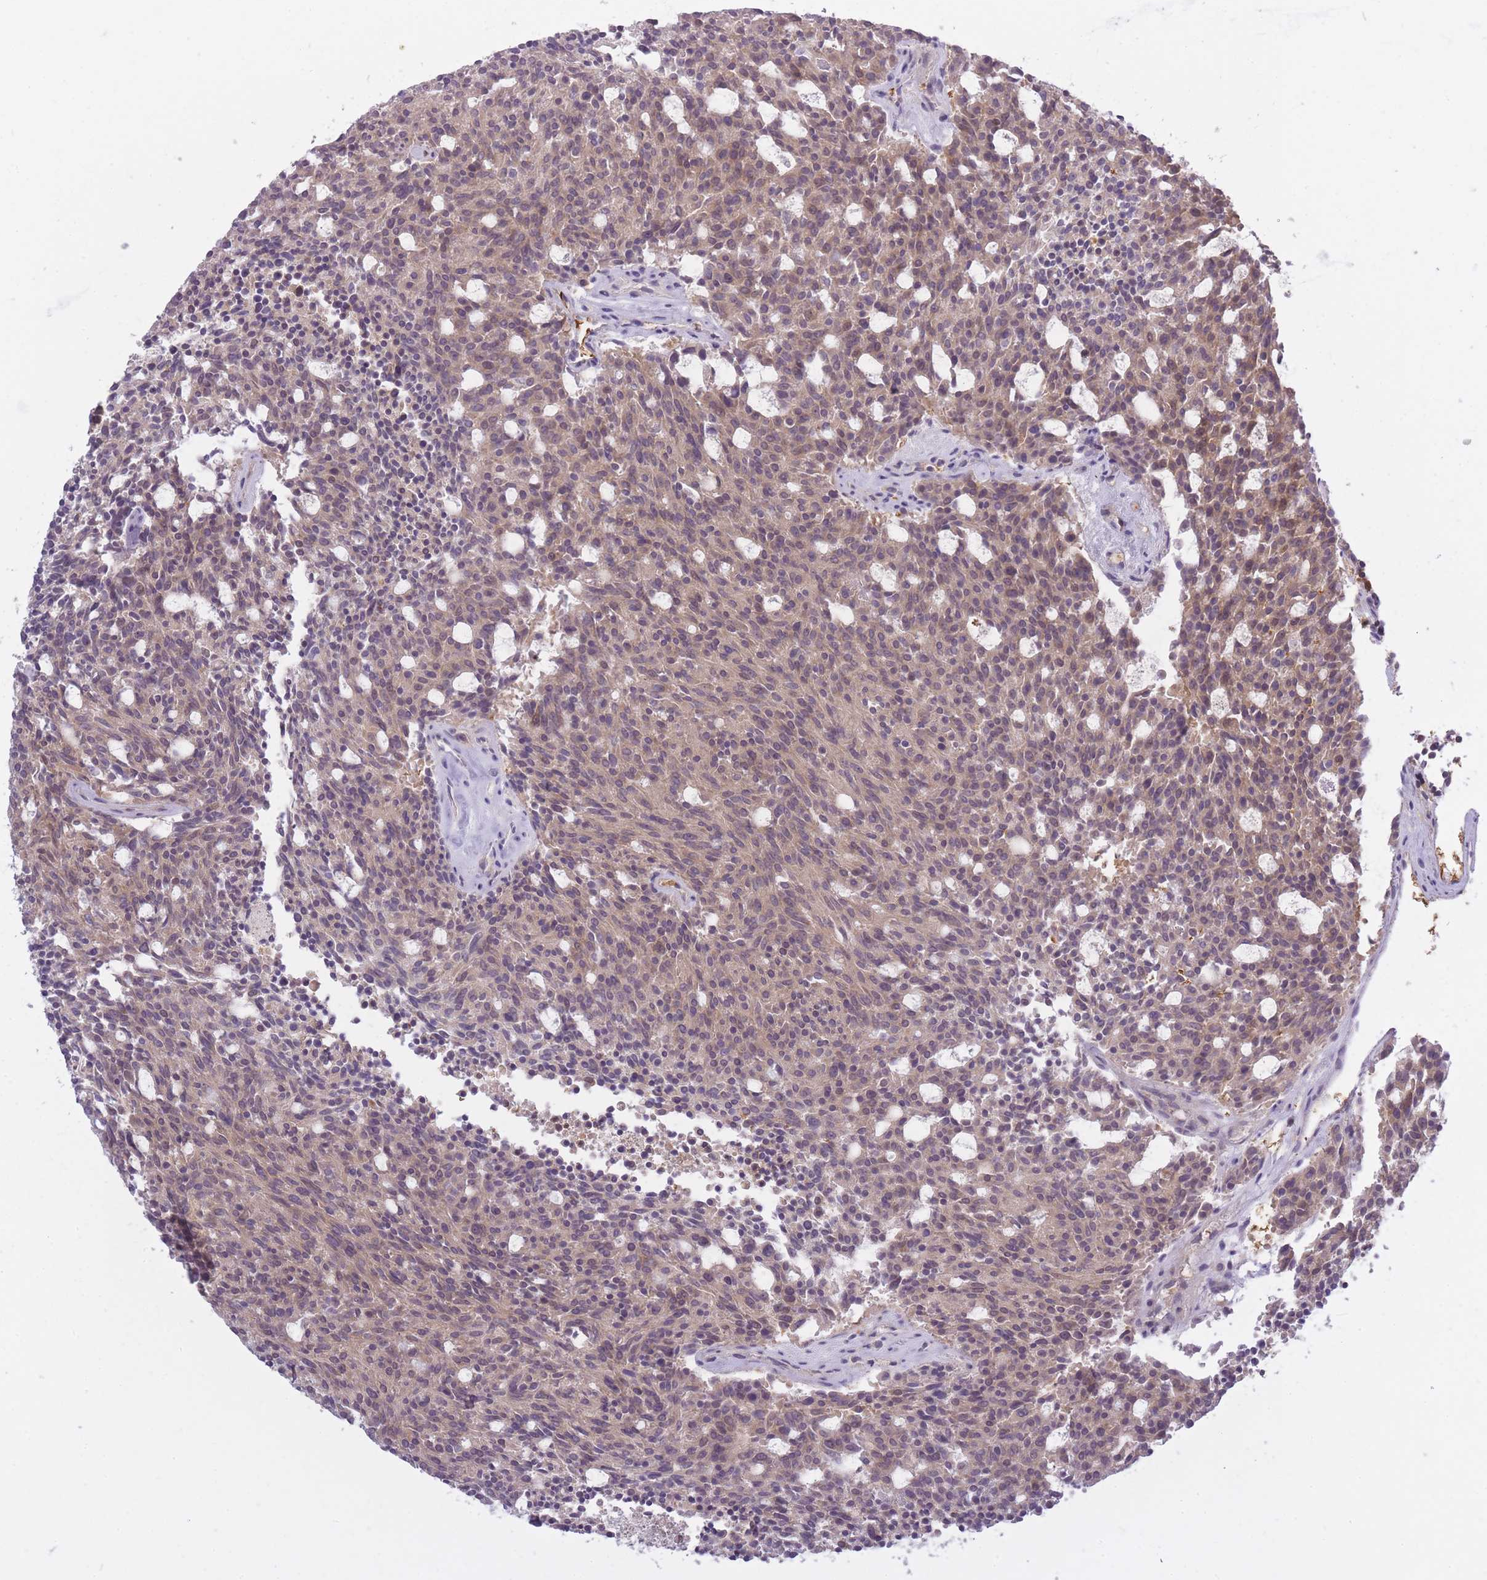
{"staining": {"intensity": "weak", "quantity": ">75%", "location": "cytoplasmic/membranous,nuclear"}, "tissue": "carcinoid", "cell_type": "Tumor cells", "image_type": "cancer", "snomed": [{"axis": "morphology", "description": "Carcinoid, malignant, NOS"}, {"axis": "topography", "description": "Pancreas"}], "caption": "Carcinoid was stained to show a protein in brown. There is low levels of weak cytoplasmic/membranous and nuclear expression in about >75% of tumor cells. The protein is stained brown, and the nuclei are stained in blue (DAB (3,3'-diaminobenzidine) IHC with brightfield microscopy, high magnification).", "gene": "CXorf38", "patient": {"sex": "female", "age": 54}}